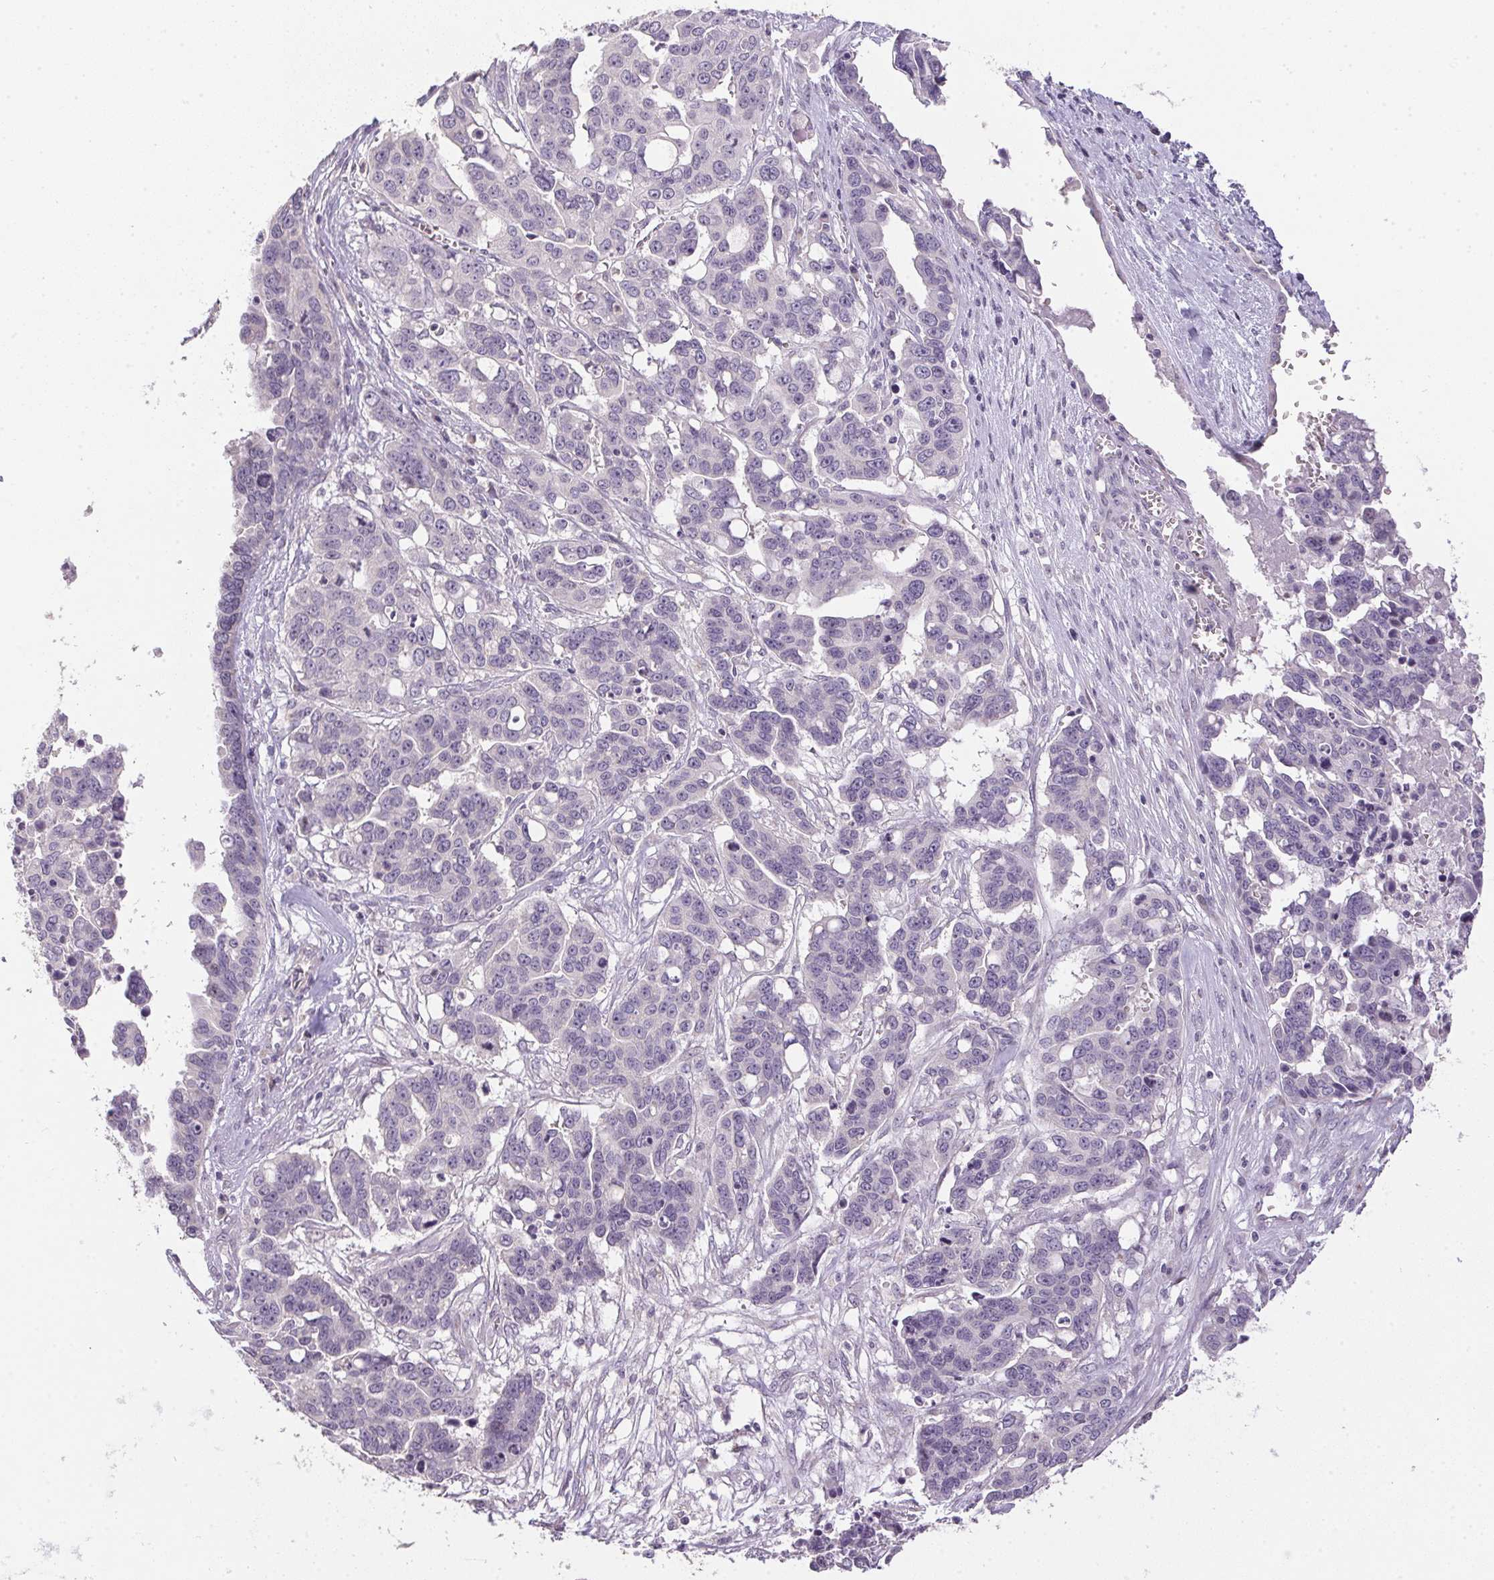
{"staining": {"intensity": "negative", "quantity": "none", "location": "none"}, "tissue": "ovarian cancer", "cell_type": "Tumor cells", "image_type": "cancer", "snomed": [{"axis": "morphology", "description": "Carcinoma, endometroid"}, {"axis": "topography", "description": "Ovary"}], "caption": "IHC photomicrograph of neoplastic tissue: endometroid carcinoma (ovarian) stained with DAB (3,3'-diaminobenzidine) exhibits no significant protein expression in tumor cells.", "gene": "SPACA9", "patient": {"sex": "female", "age": 78}}